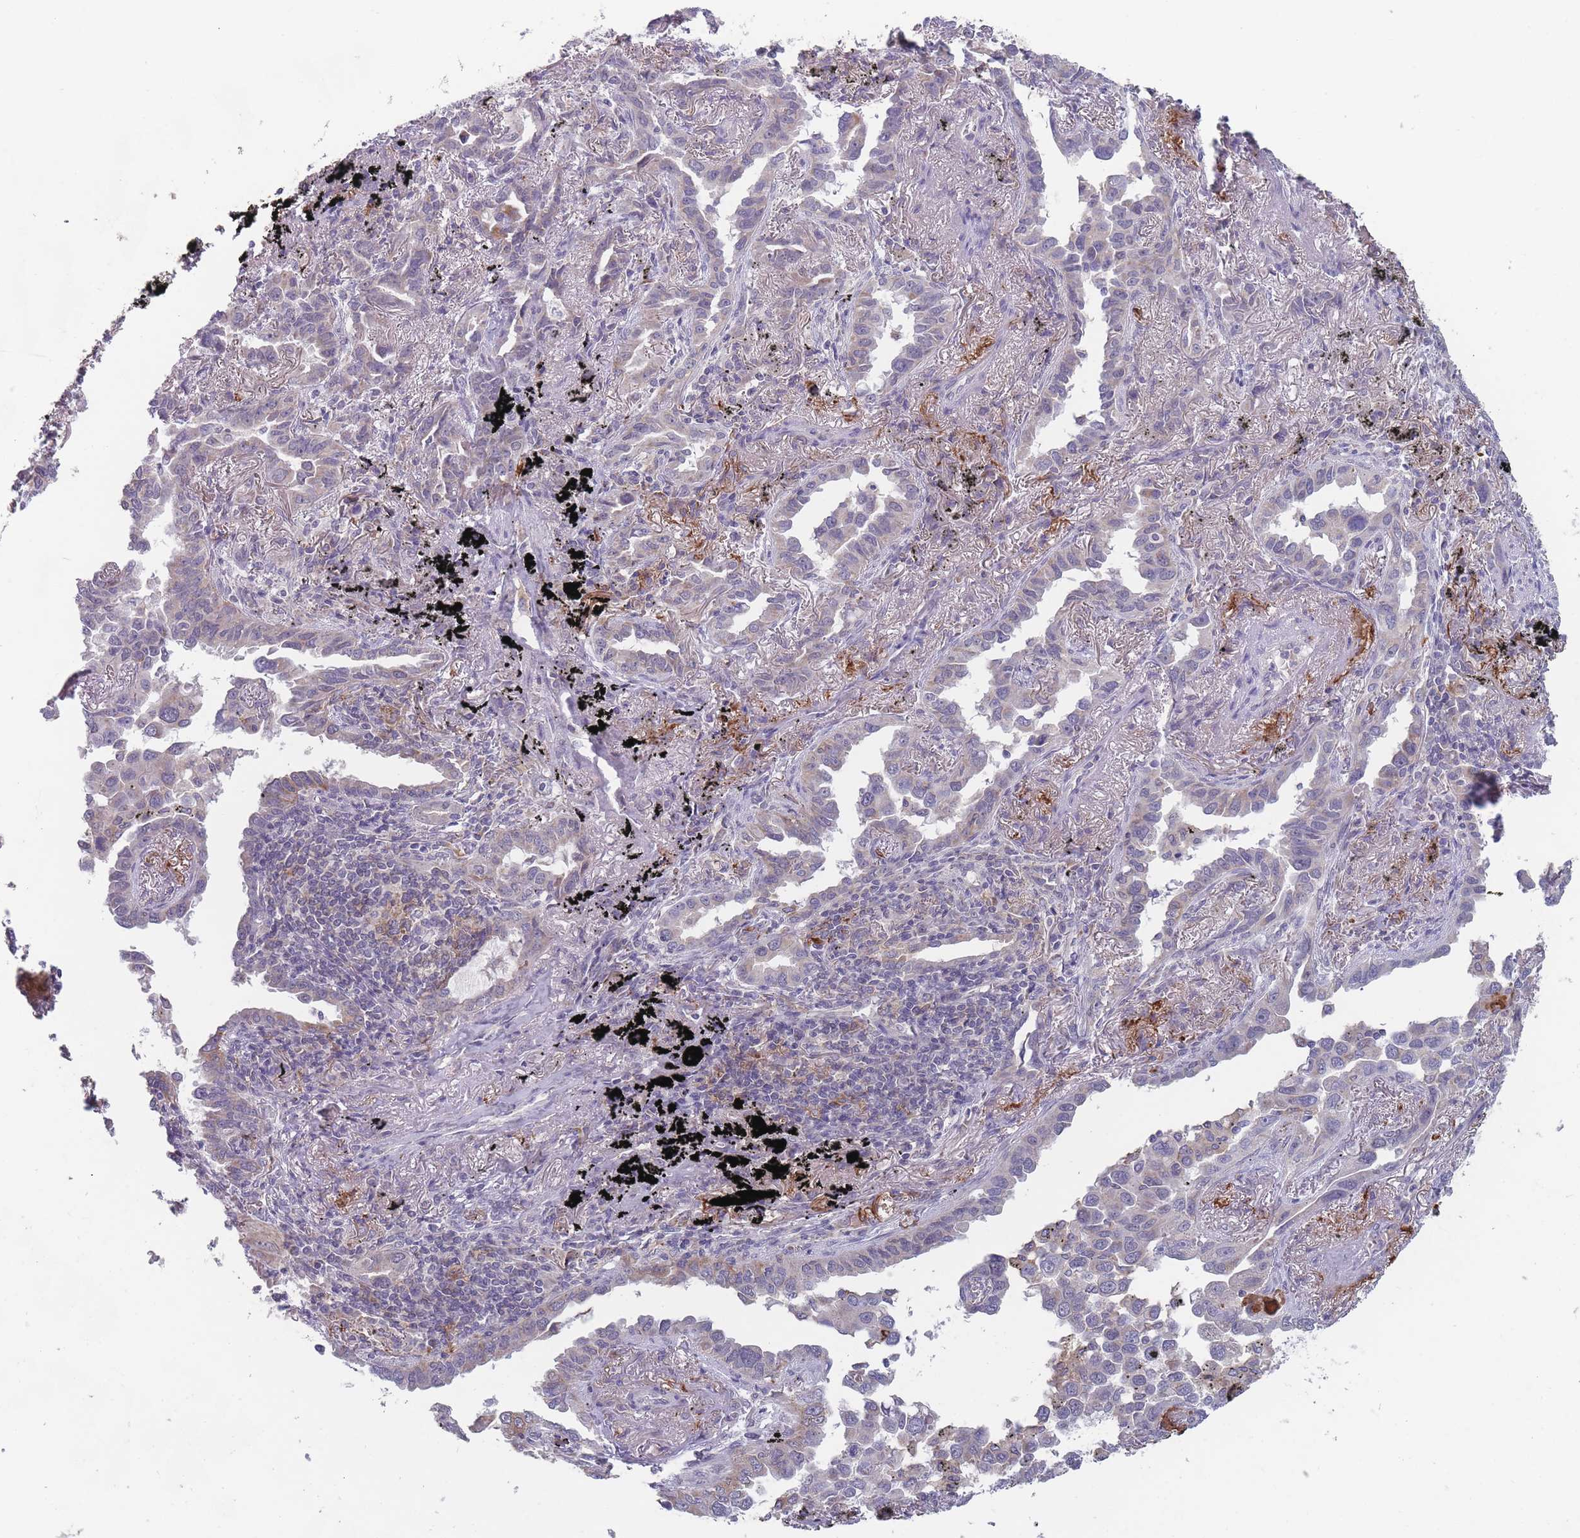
{"staining": {"intensity": "weak", "quantity": "<25%", "location": "cytoplasmic/membranous"}, "tissue": "lung cancer", "cell_type": "Tumor cells", "image_type": "cancer", "snomed": [{"axis": "morphology", "description": "Adenocarcinoma, NOS"}, {"axis": "topography", "description": "Lung"}], "caption": "Immunohistochemistry of lung adenocarcinoma displays no expression in tumor cells.", "gene": "PEX7", "patient": {"sex": "male", "age": 67}}